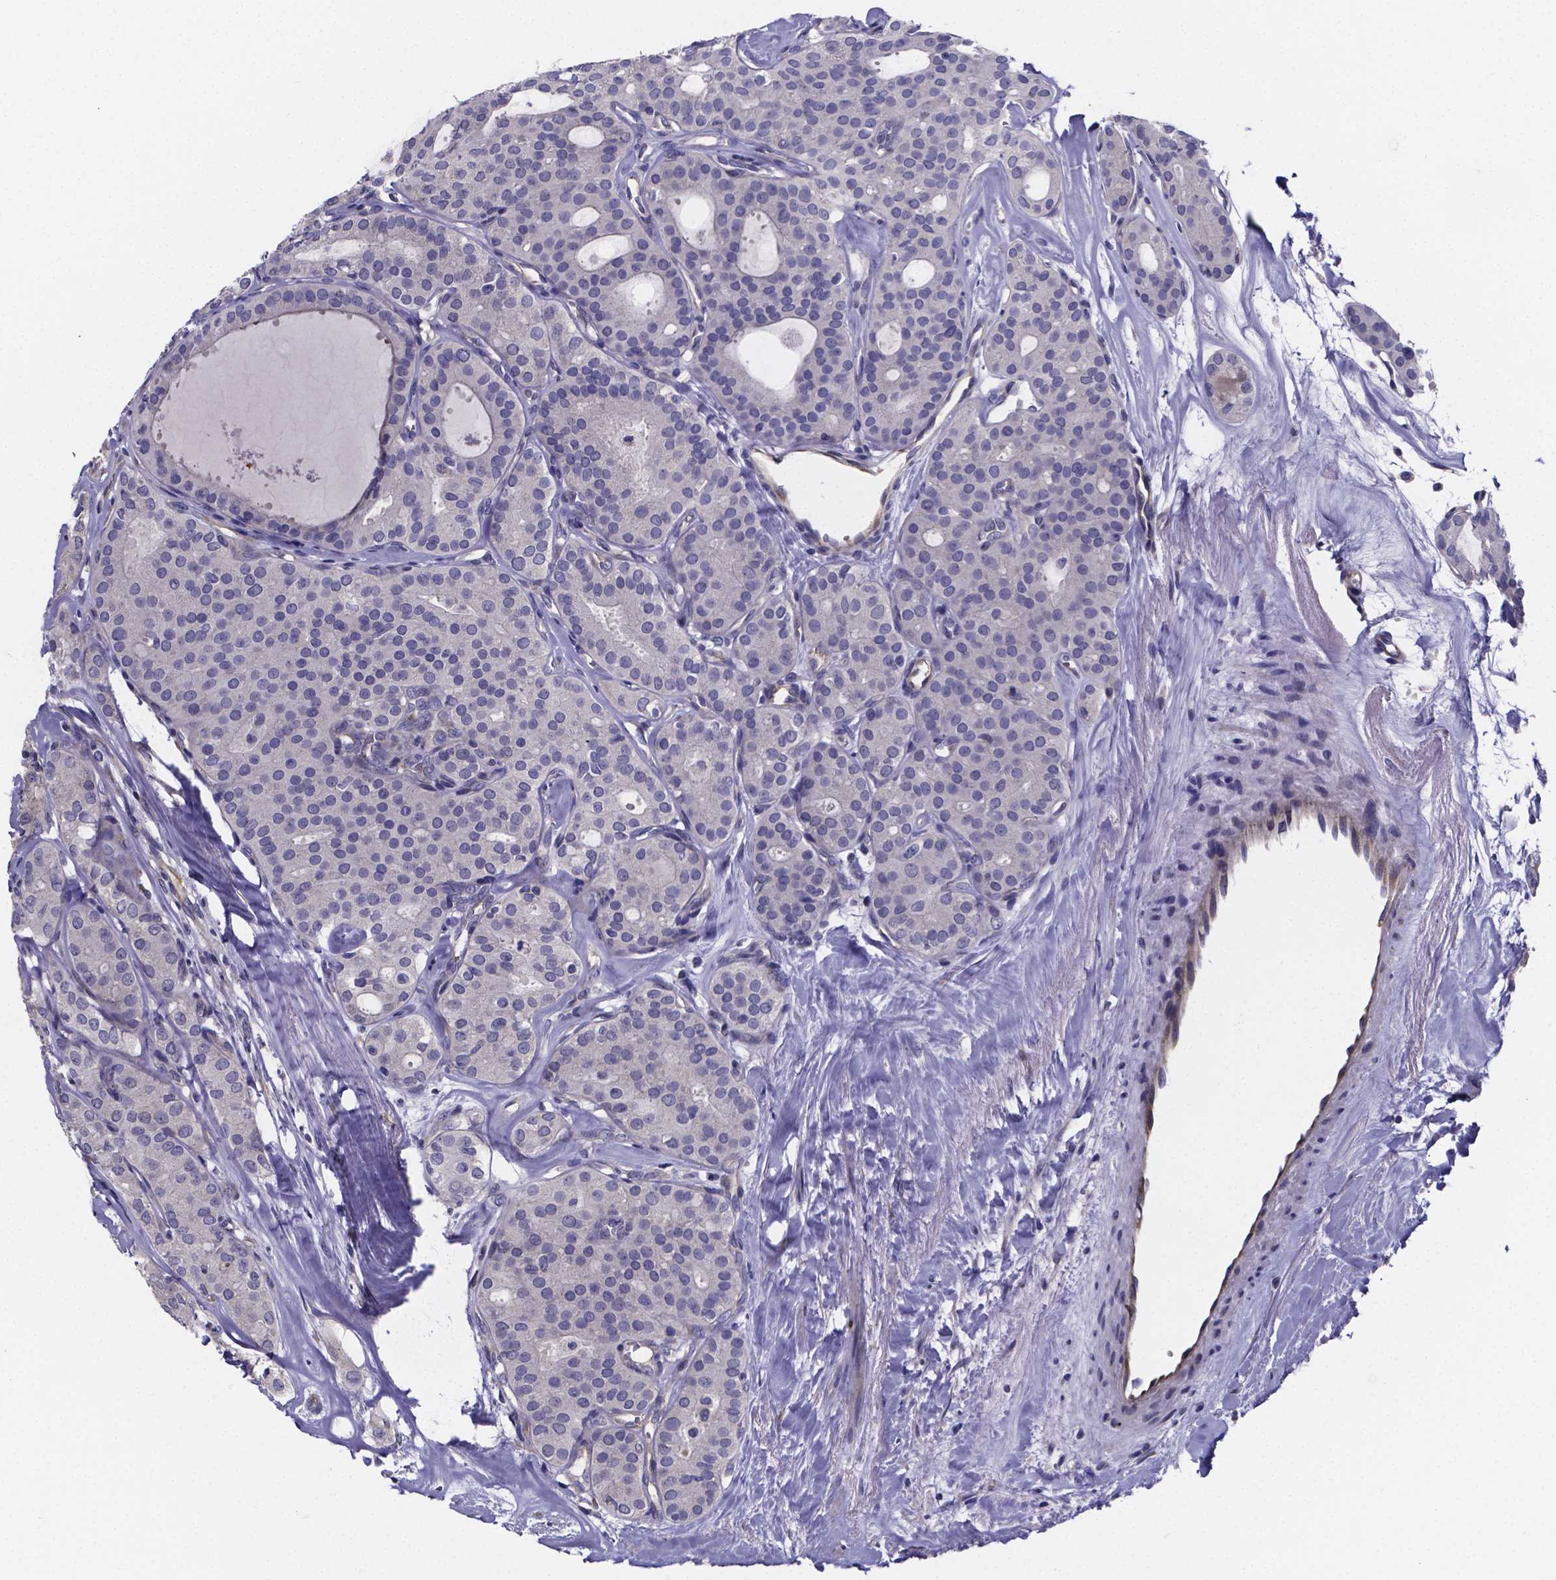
{"staining": {"intensity": "negative", "quantity": "none", "location": "none"}, "tissue": "thyroid cancer", "cell_type": "Tumor cells", "image_type": "cancer", "snomed": [{"axis": "morphology", "description": "Follicular adenoma carcinoma, NOS"}, {"axis": "topography", "description": "Thyroid gland"}], "caption": "Immunohistochemistry photomicrograph of thyroid follicular adenoma carcinoma stained for a protein (brown), which demonstrates no staining in tumor cells.", "gene": "SFRP4", "patient": {"sex": "male", "age": 75}}